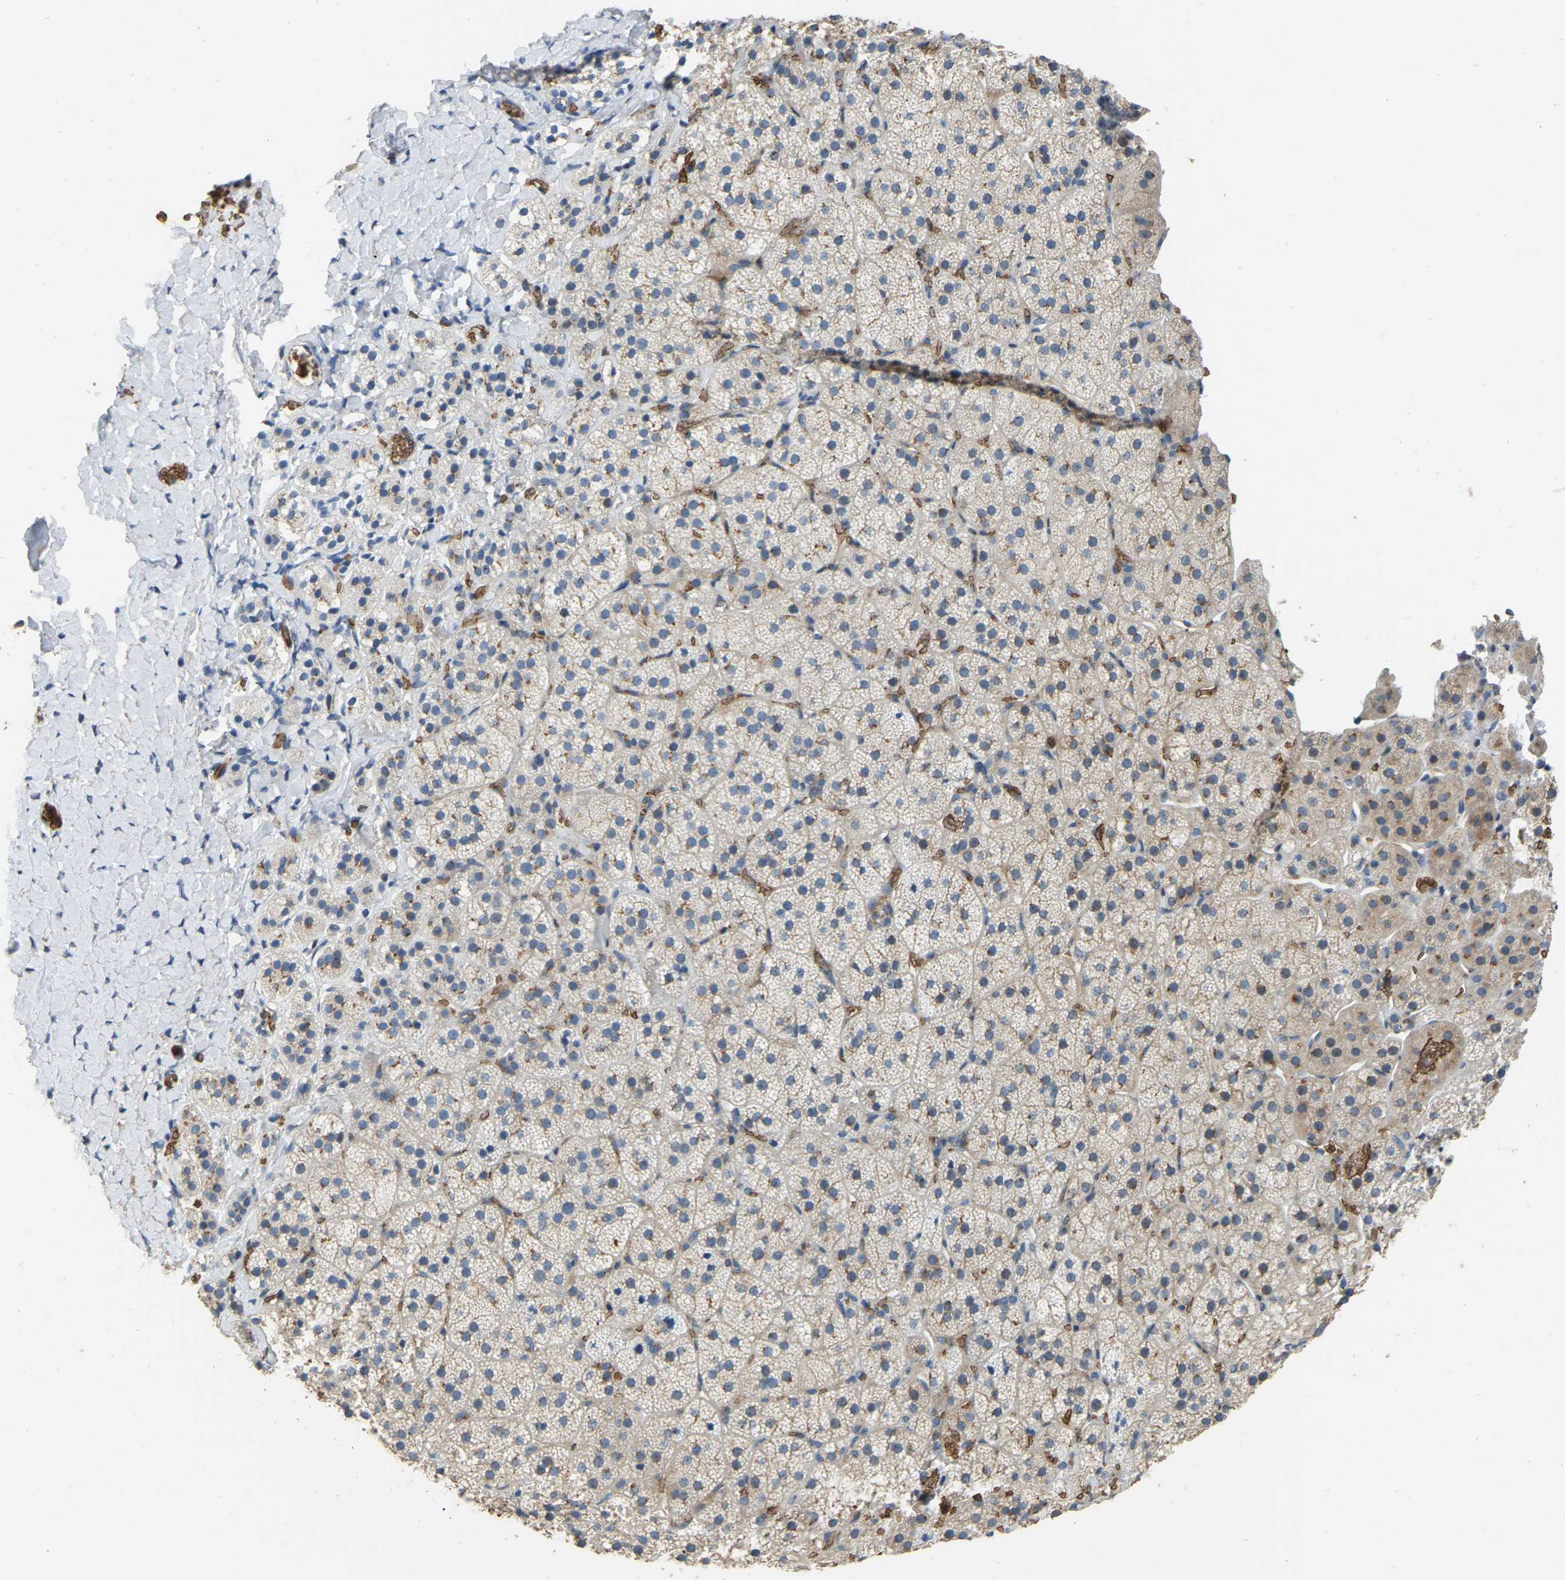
{"staining": {"intensity": "weak", "quantity": ">75%", "location": "cytoplasmic/membranous"}, "tissue": "adrenal gland", "cell_type": "Glandular cells", "image_type": "normal", "snomed": [{"axis": "morphology", "description": "Normal tissue, NOS"}, {"axis": "topography", "description": "Adrenal gland"}], "caption": "Glandular cells show low levels of weak cytoplasmic/membranous staining in about >75% of cells in unremarkable human adrenal gland.", "gene": "CFAP298", "patient": {"sex": "female", "age": 44}}